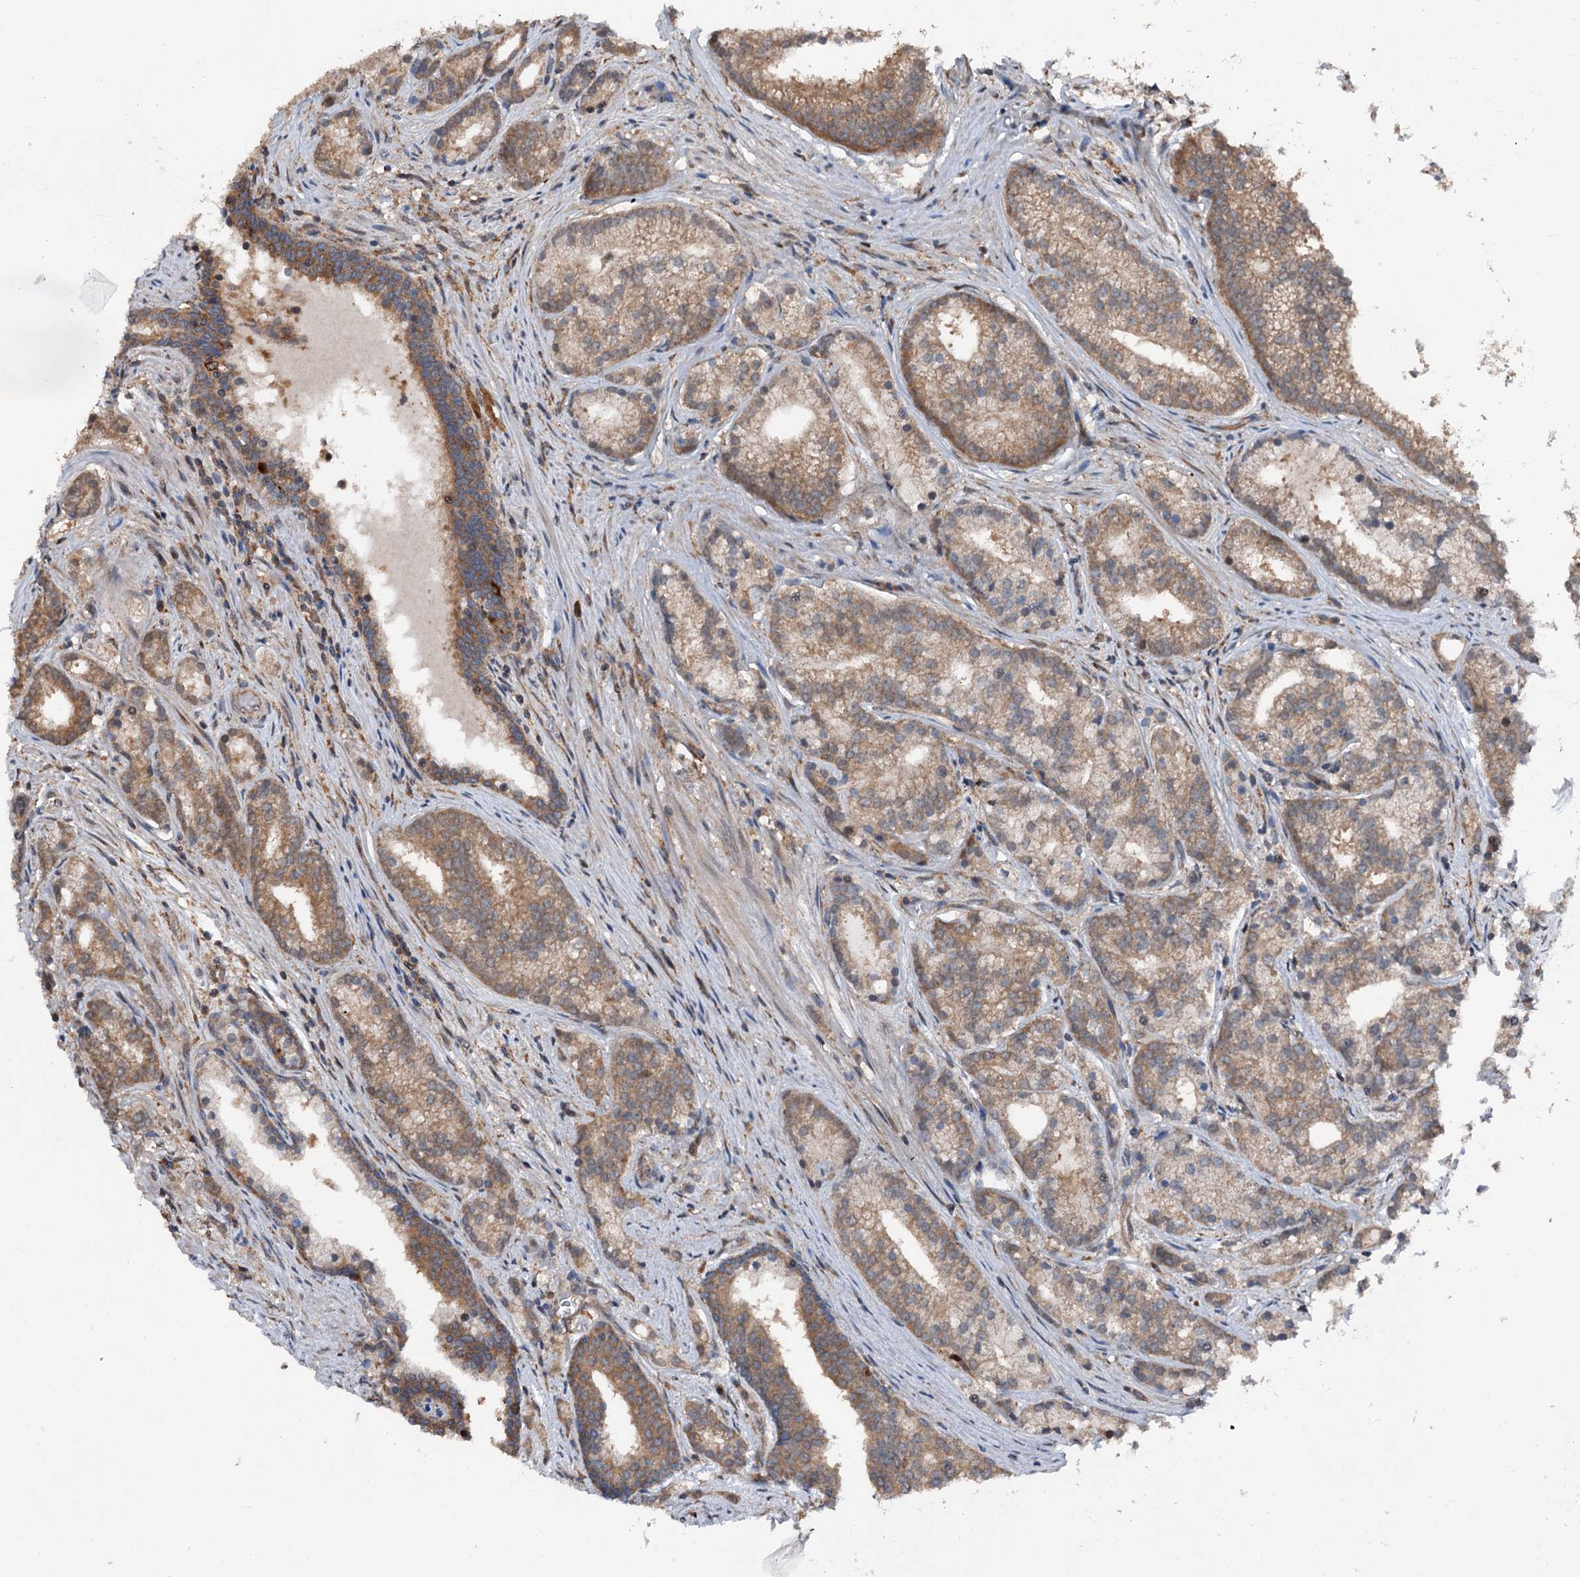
{"staining": {"intensity": "moderate", "quantity": ">75%", "location": "cytoplasmic/membranous"}, "tissue": "prostate cancer", "cell_type": "Tumor cells", "image_type": "cancer", "snomed": [{"axis": "morphology", "description": "Adenocarcinoma, Low grade"}, {"axis": "topography", "description": "Prostate"}], "caption": "Human adenocarcinoma (low-grade) (prostate) stained with a brown dye reveals moderate cytoplasmic/membranous positive staining in approximately >75% of tumor cells.", "gene": "PSMD13", "patient": {"sex": "male", "age": 71}}